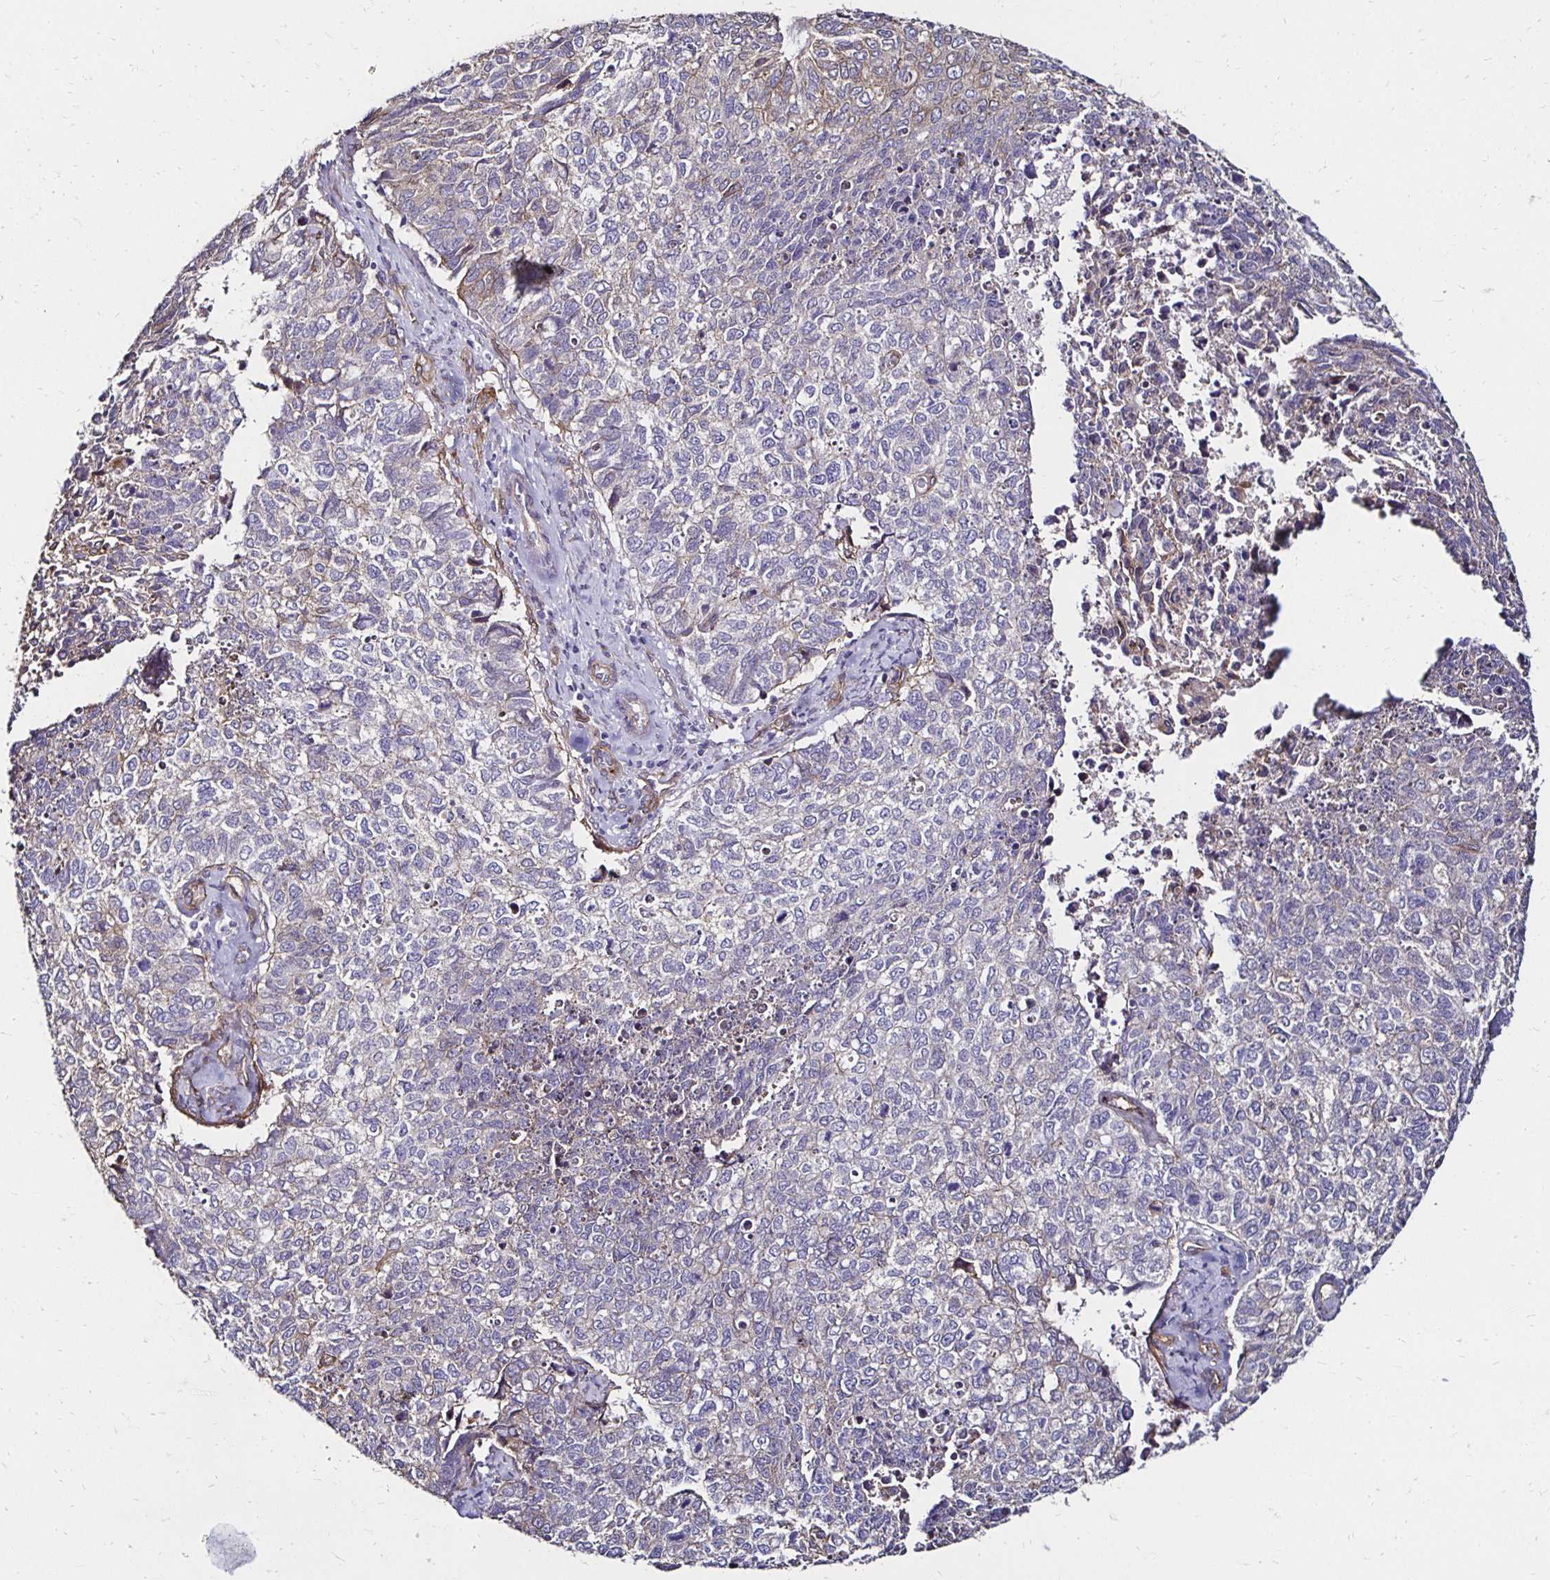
{"staining": {"intensity": "negative", "quantity": "none", "location": "none"}, "tissue": "cervical cancer", "cell_type": "Tumor cells", "image_type": "cancer", "snomed": [{"axis": "morphology", "description": "Adenocarcinoma, NOS"}, {"axis": "topography", "description": "Cervix"}], "caption": "The image exhibits no staining of tumor cells in cervical cancer.", "gene": "ITGB1", "patient": {"sex": "female", "age": 63}}